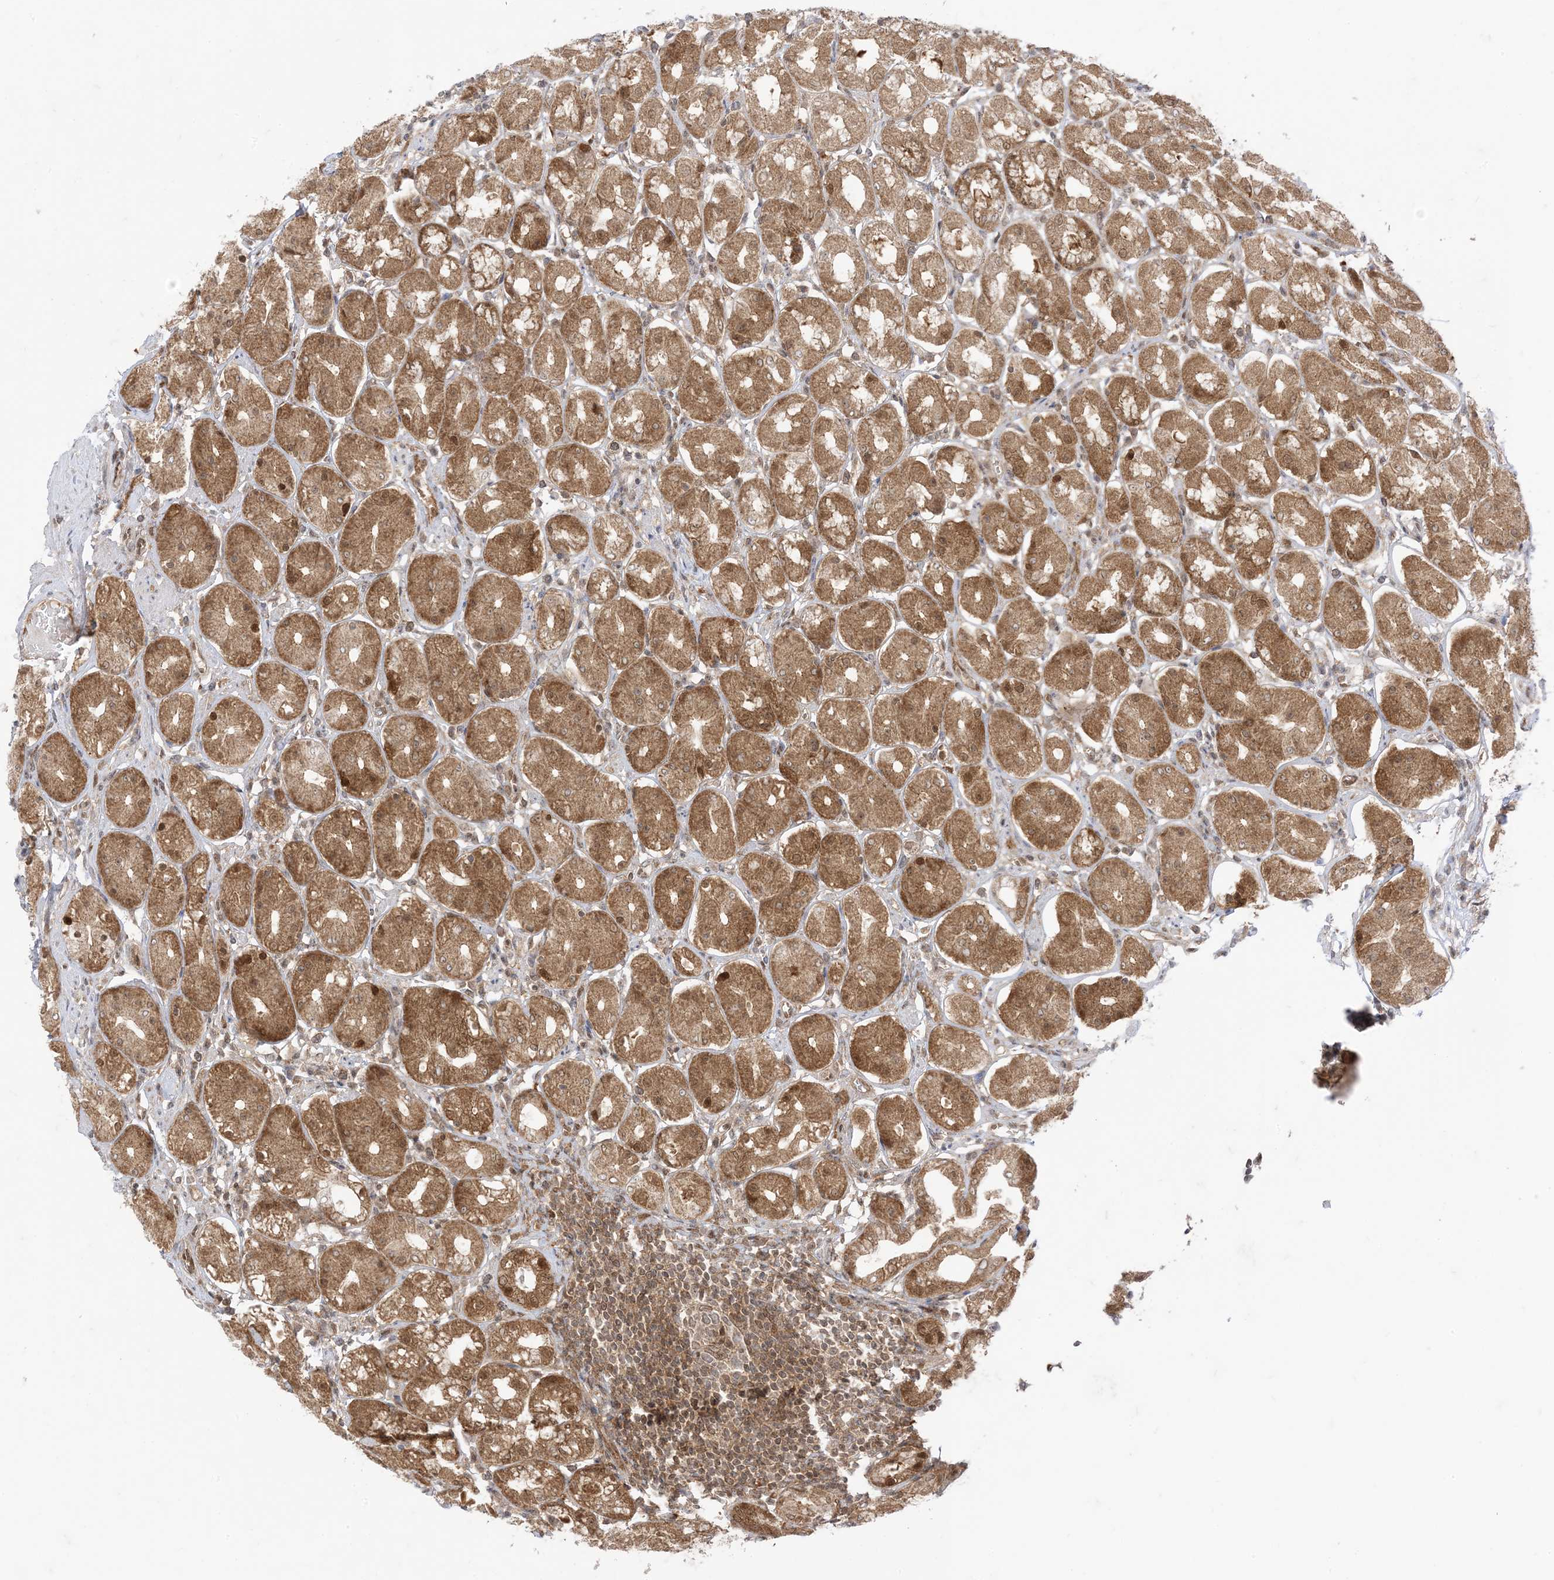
{"staining": {"intensity": "moderate", "quantity": ">75%", "location": "cytoplasmic/membranous,nuclear"}, "tissue": "stomach", "cell_type": "Glandular cells", "image_type": "normal", "snomed": [{"axis": "morphology", "description": "Normal tissue, NOS"}, {"axis": "topography", "description": "Stomach"}, {"axis": "topography", "description": "Stomach, lower"}], "caption": "Brown immunohistochemical staining in unremarkable human stomach demonstrates moderate cytoplasmic/membranous,nuclear positivity in about >75% of glandular cells.", "gene": "PTPA", "patient": {"sex": "female", "age": 56}}